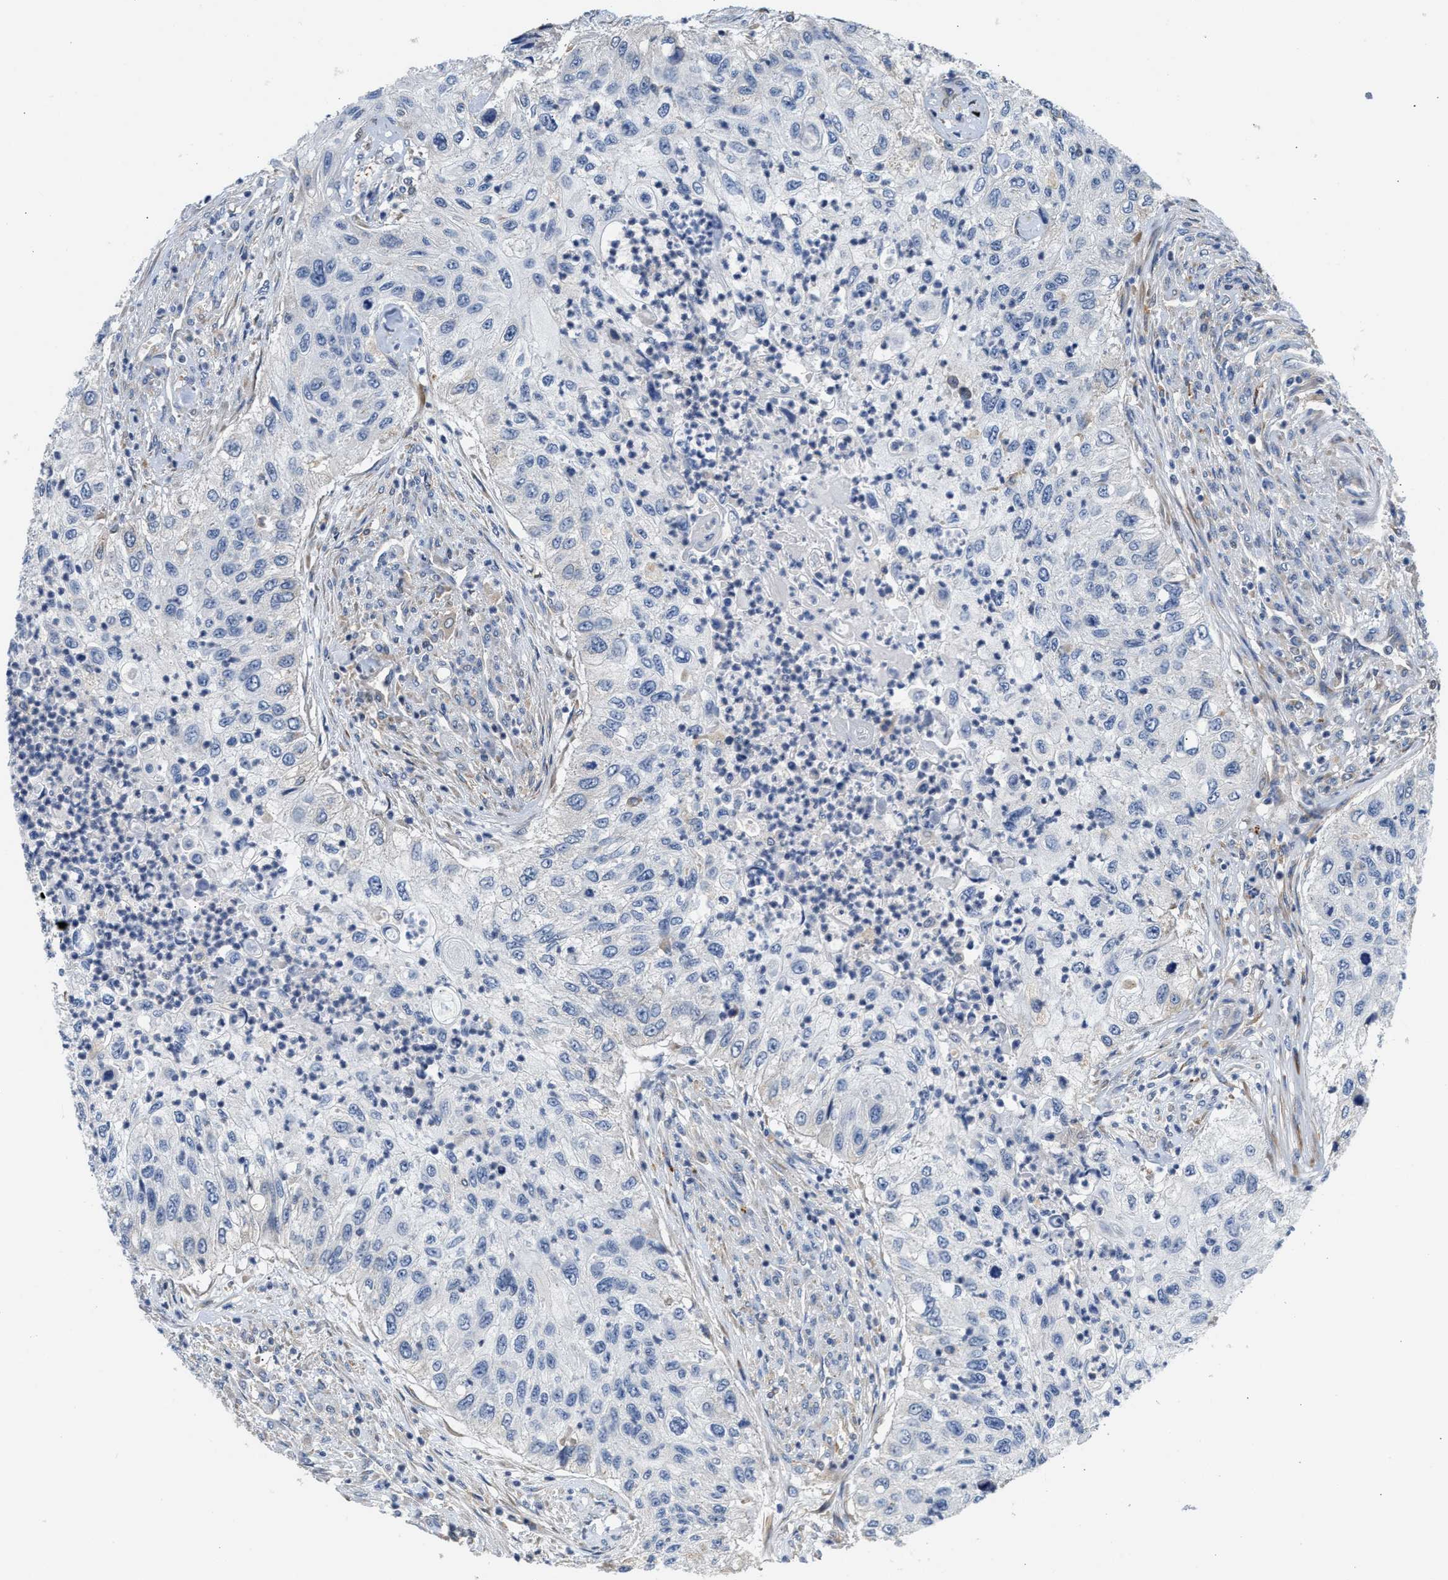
{"staining": {"intensity": "negative", "quantity": "none", "location": "none"}, "tissue": "urothelial cancer", "cell_type": "Tumor cells", "image_type": "cancer", "snomed": [{"axis": "morphology", "description": "Urothelial carcinoma, High grade"}, {"axis": "topography", "description": "Urinary bladder"}], "caption": "High power microscopy image of an immunohistochemistry (IHC) photomicrograph of urothelial cancer, revealing no significant positivity in tumor cells.", "gene": "PPM1L", "patient": {"sex": "female", "age": 60}}